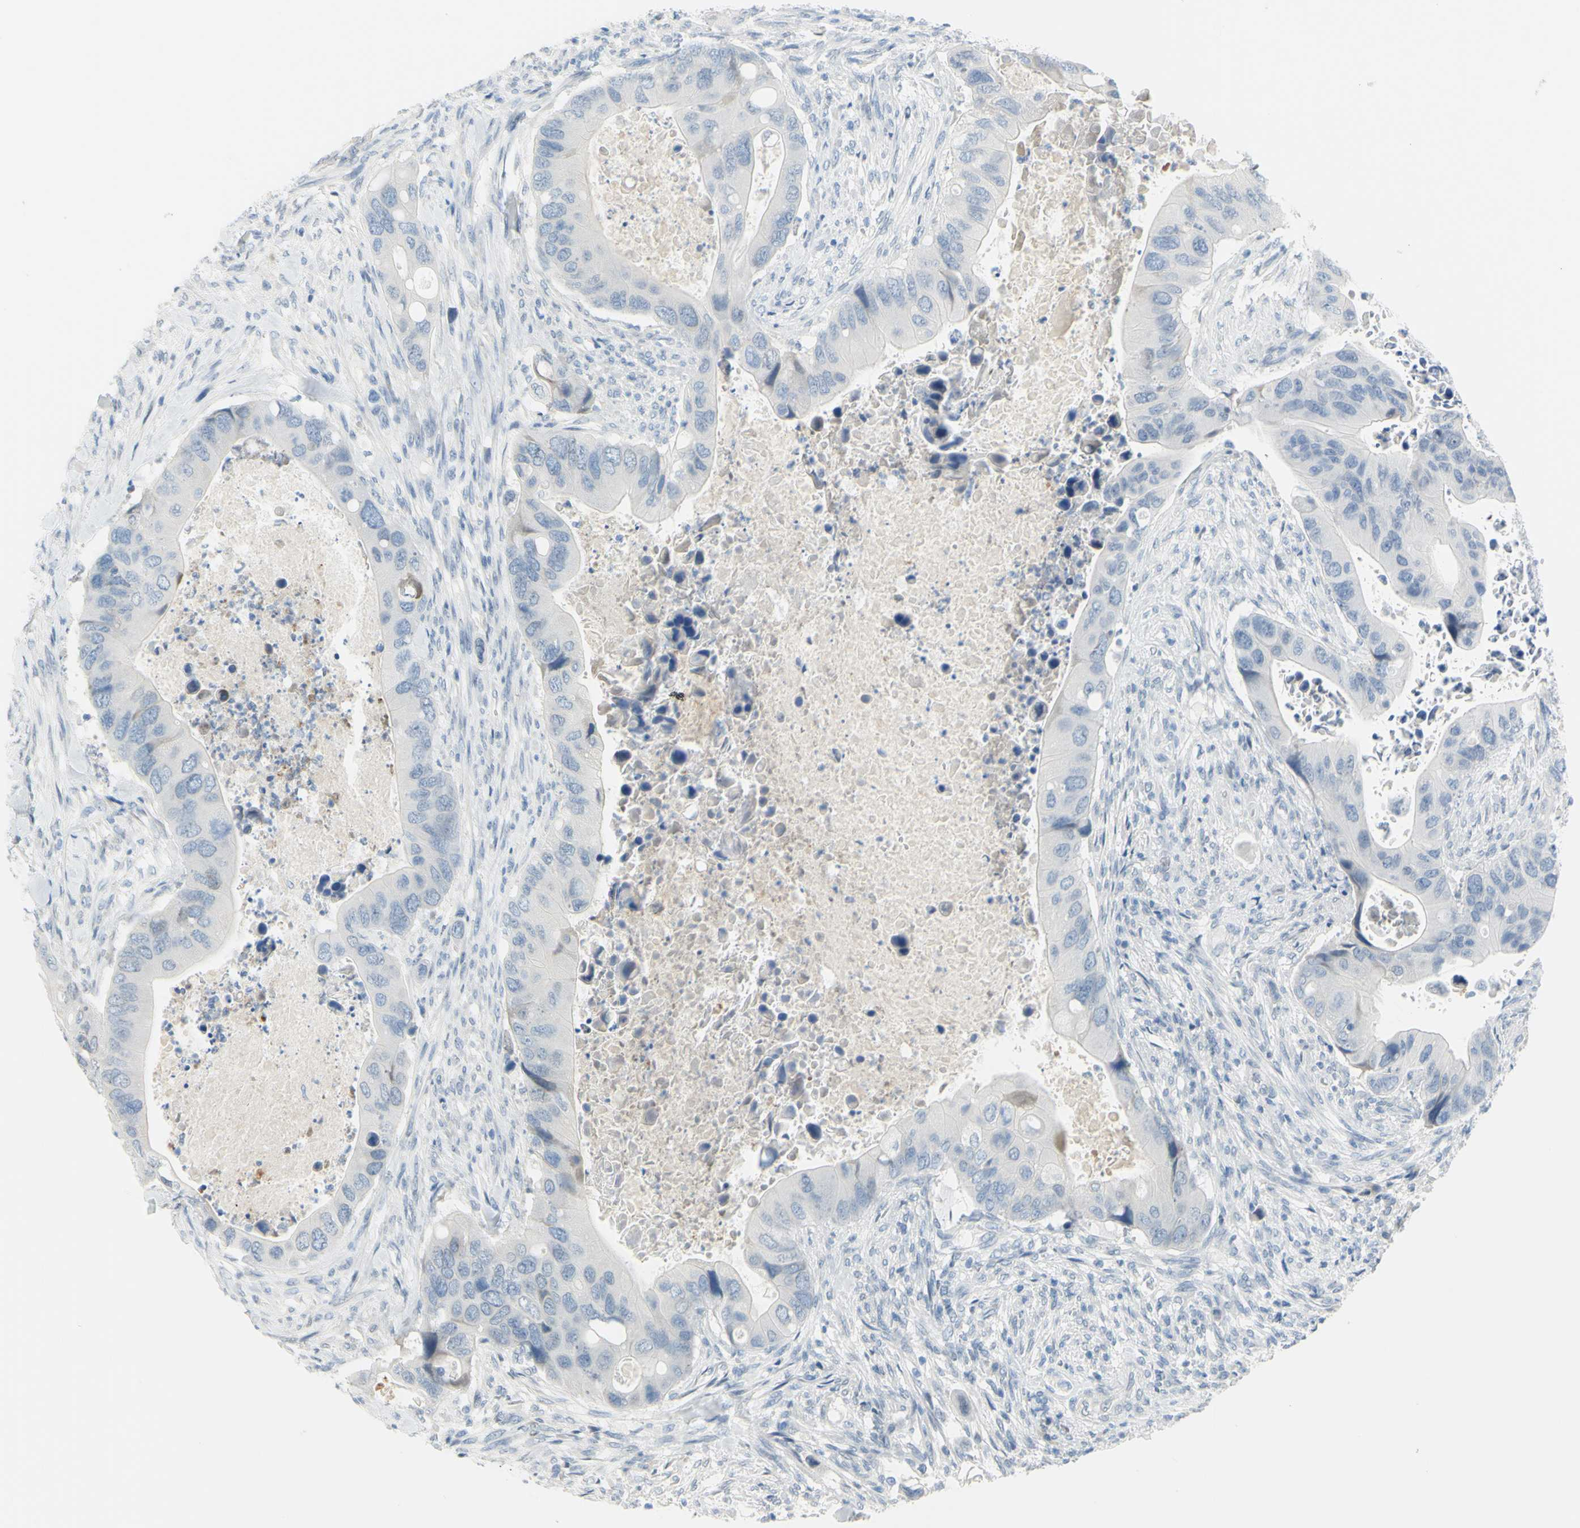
{"staining": {"intensity": "negative", "quantity": "none", "location": "none"}, "tissue": "colorectal cancer", "cell_type": "Tumor cells", "image_type": "cancer", "snomed": [{"axis": "morphology", "description": "Adenocarcinoma, NOS"}, {"axis": "topography", "description": "Rectum"}], "caption": "Protein analysis of colorectal adenocarcinoma displays no significant staining in tumor cells.", "gene": "DCT", "patient": {"sex": "female", "age": 57}}